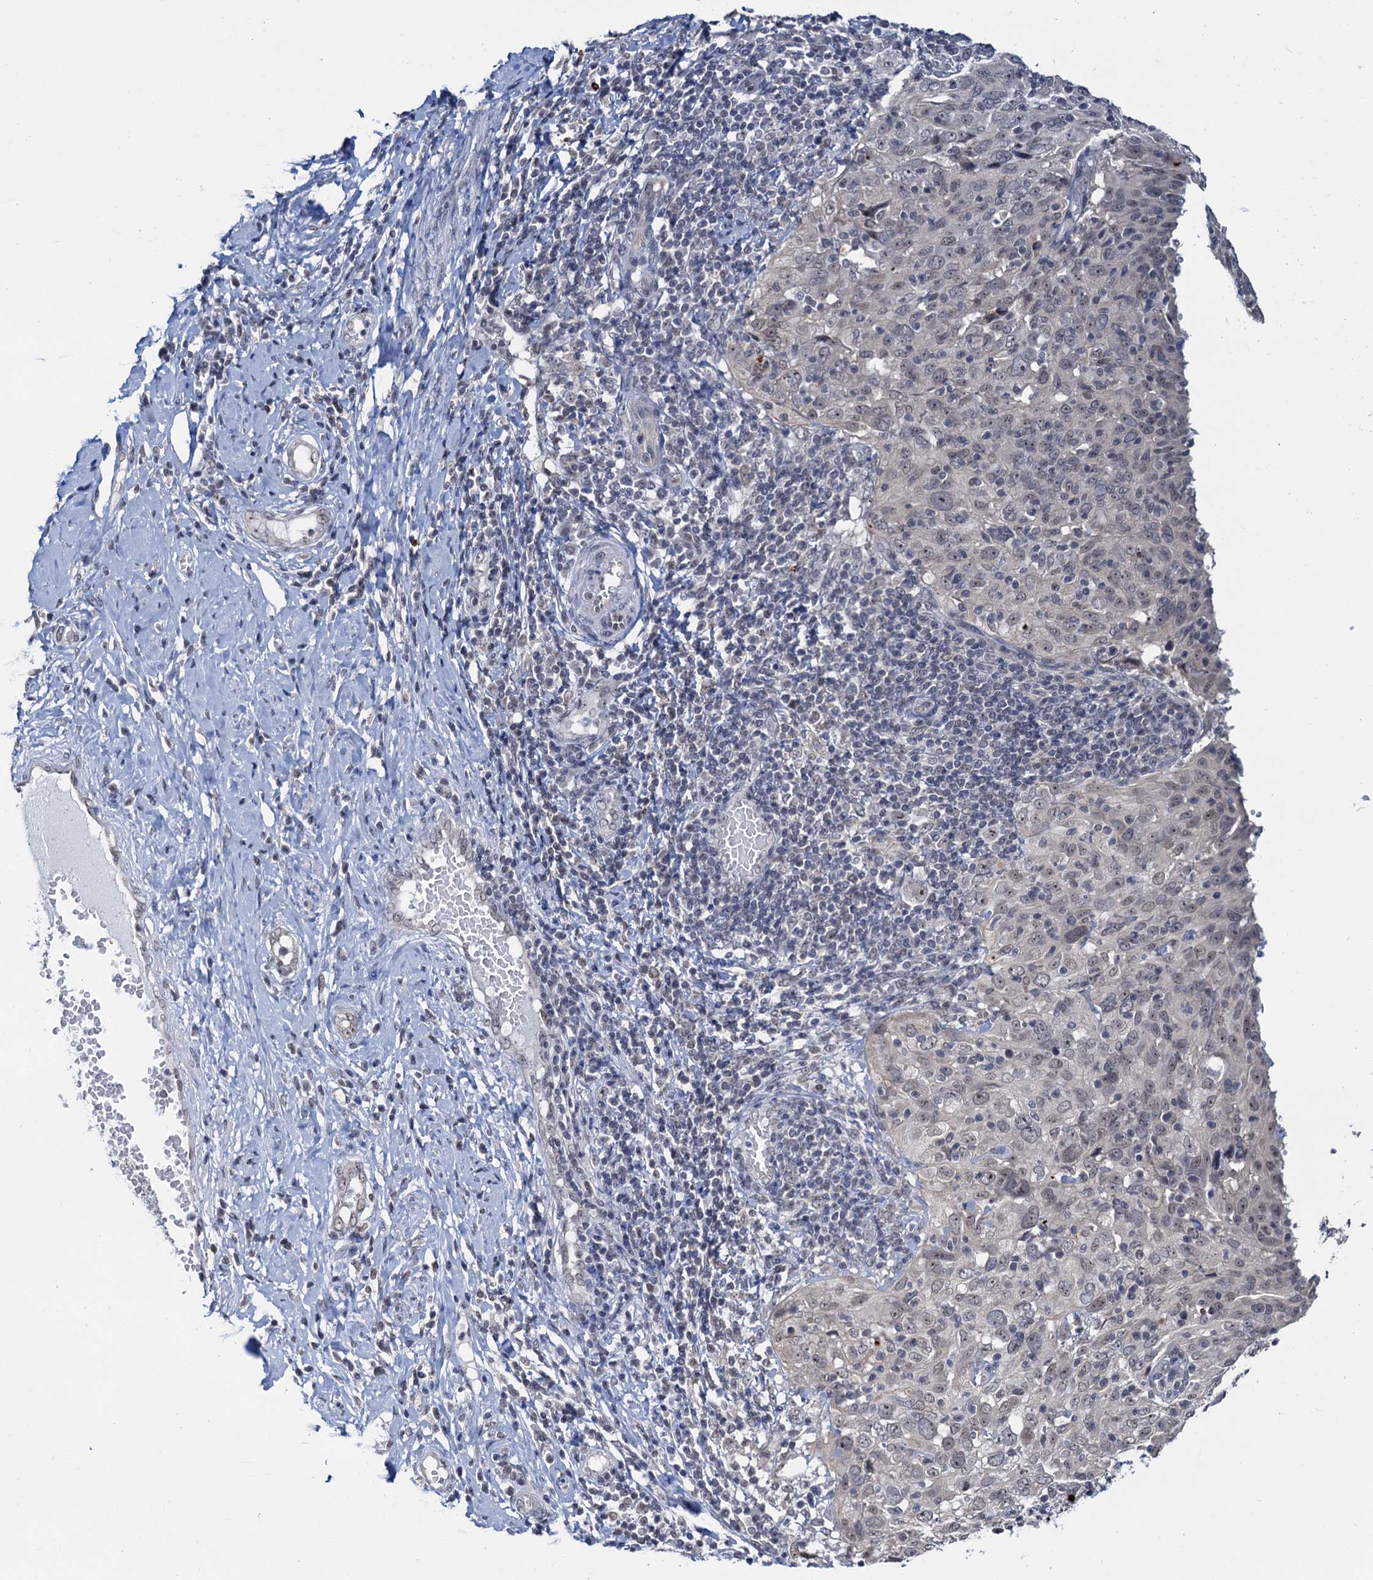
{"staining": {"intensity": "weak", "quantity": "<25%", "location": "nuclear"}, "tissue": "cervical cancer", "cell_type": "Tumor cells", "image_type": "cancer", "snomed": [{"axis": "morphology", "description": "Squamous cell carcinoma, NOS"}, {"axis": "topography", "description": "Cervix"}], "caption": "Protein analysis of cervical cancer displays no significant expression in tumor cells.", "gene": "NAT10", "patient": {"sex": "female", "age": 31}}